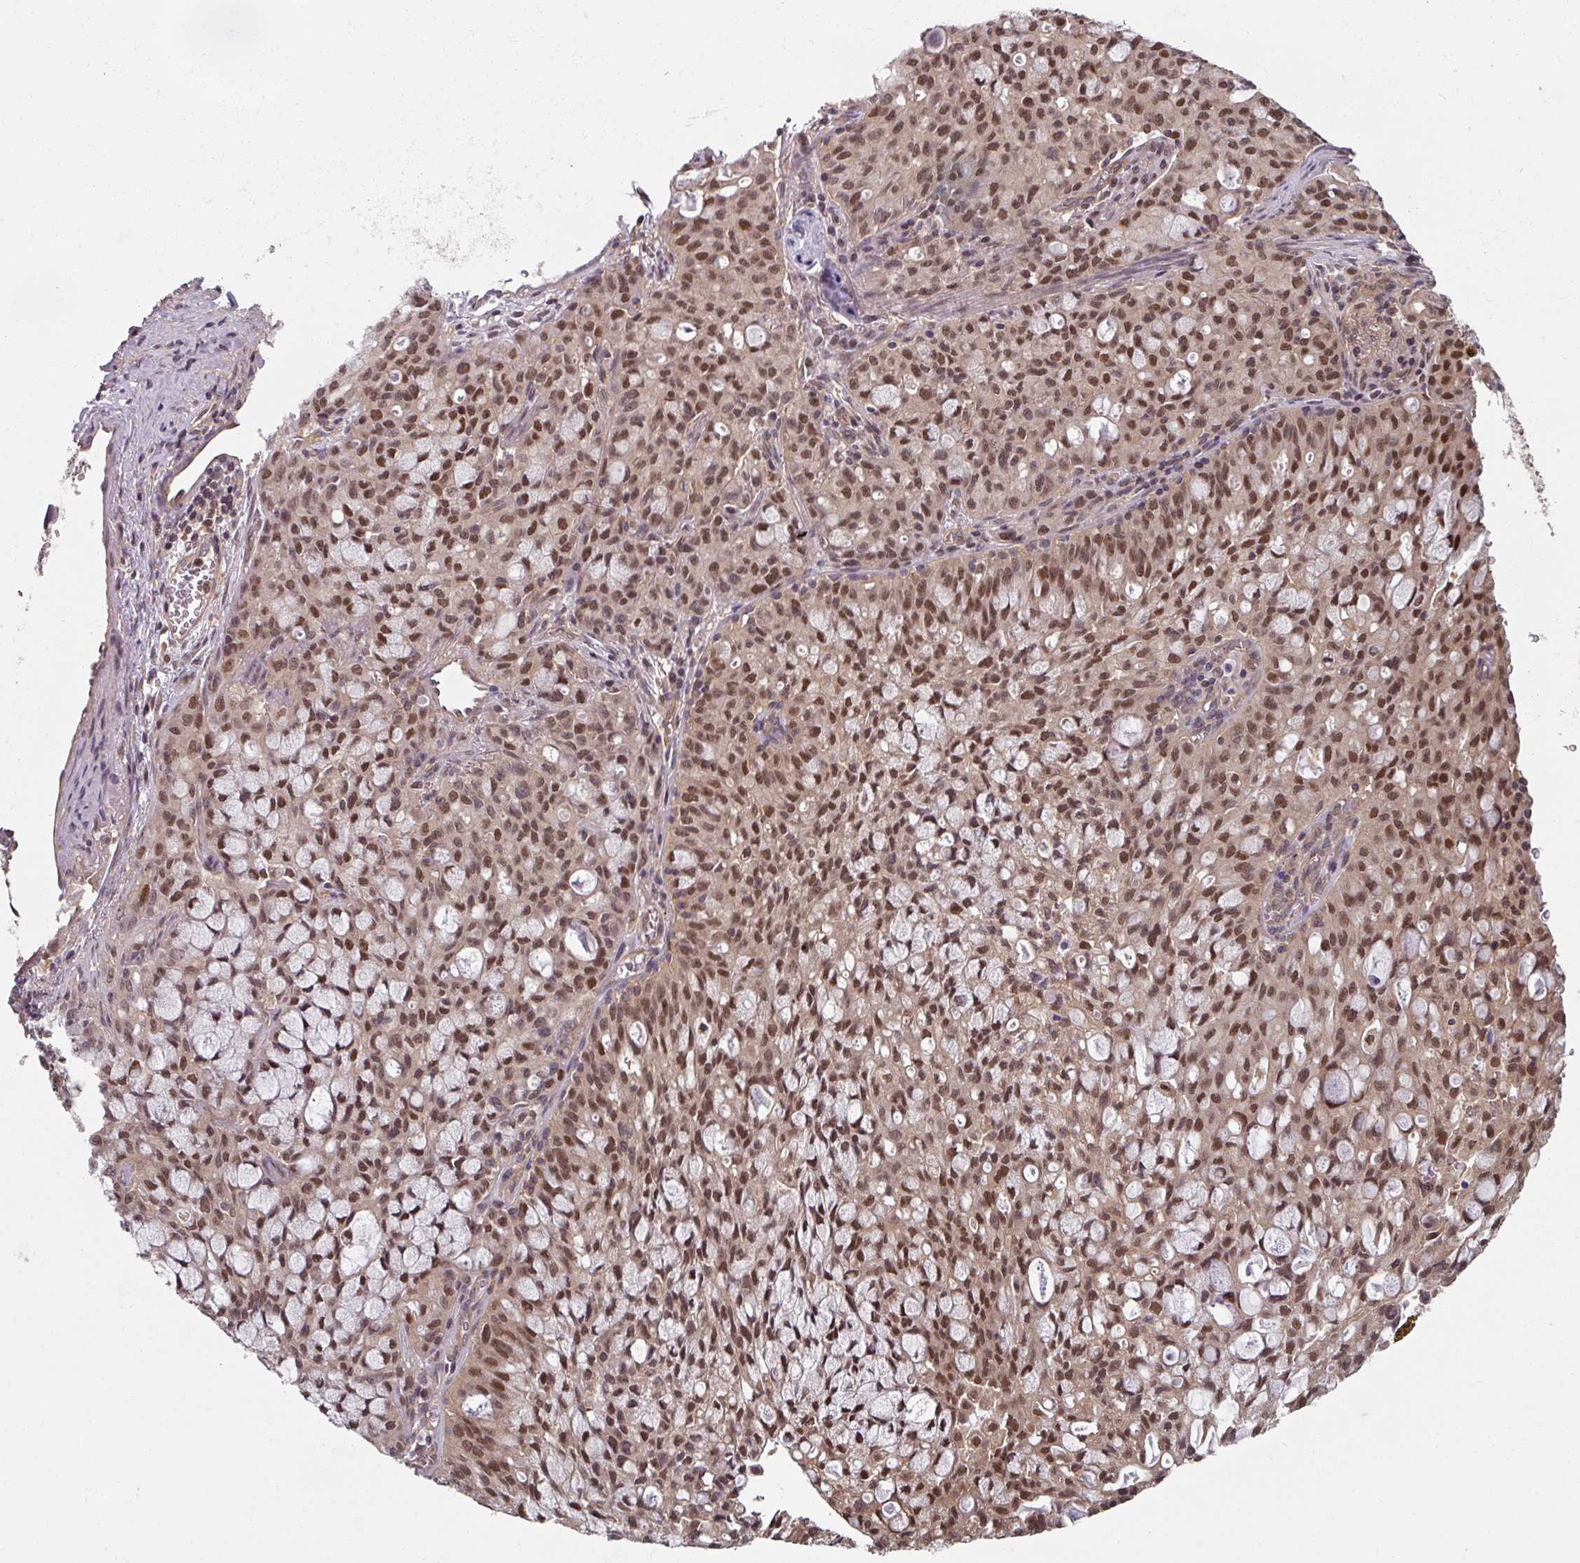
{"staining": {"intensity": "moderate", "quantity": ">75%", "location": "nuclear"}, "tissue": "lung cancer", "cell_type": "Tumor cells", "image_type": "cancer", "snomed": [{"axis": "morphology", "description": "Adenocarcinoma, NOS"}, {"axis": "topography", "description": "Lung"}], "caption": "This image shows lung adenocarcinoma stained with IHC to label a protein in brown. The nuclear of tumor cells show moderate positivity for the protein. Nuclei are counter-stained blue.", "gene": "PSME3IP1", "patient": {"sex": "female", "age": 44}}